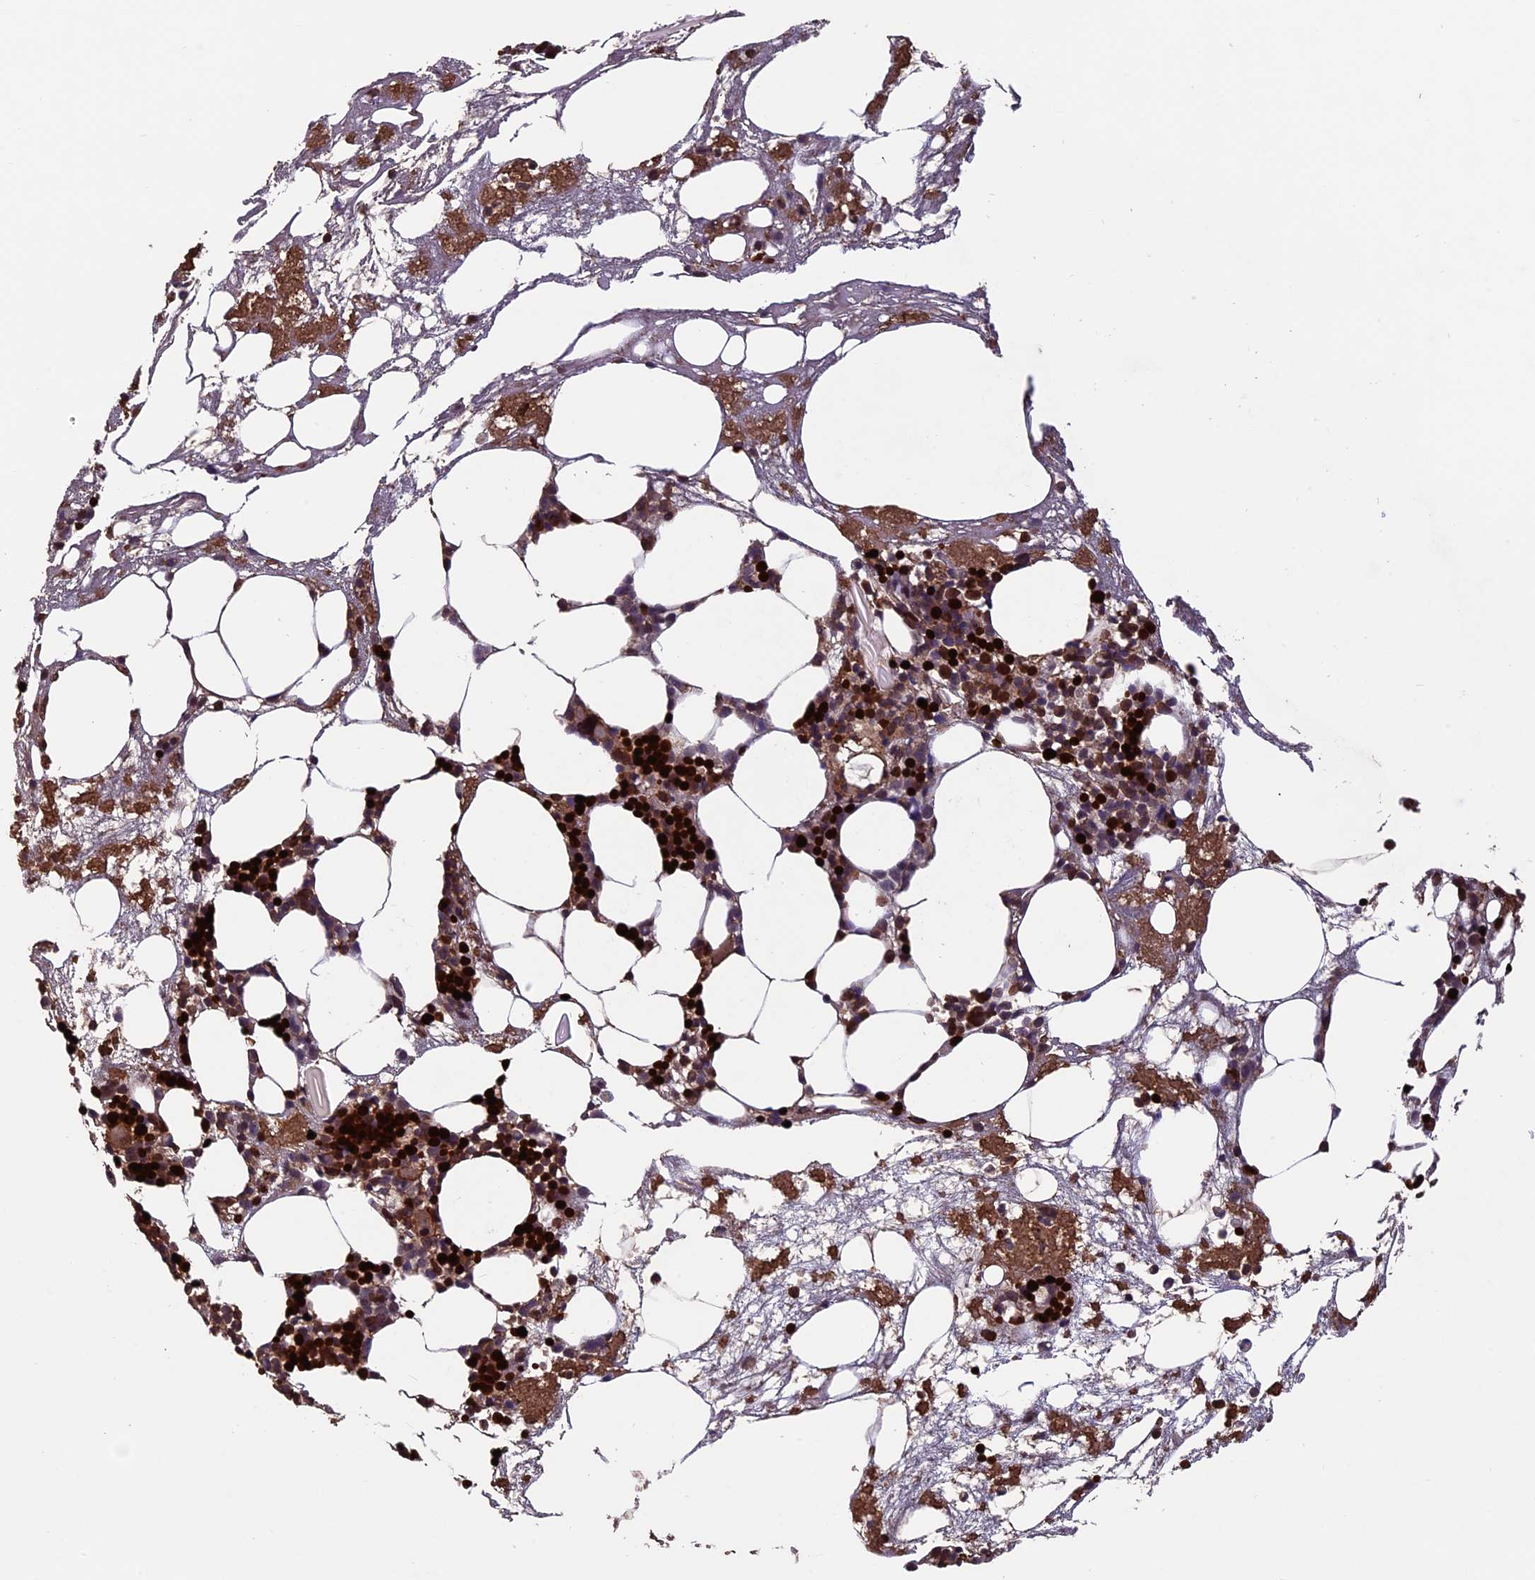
{"staining": {"intensity": "strong", "quantity": ">75%", "location": "cytoplasmic/membranous,nuclear"}, "tissue": "bone marrow", "cell_type": "Hematopoietic cells", "image_type": "normal", "snomed": [{"axis": "morphology", "description": "Normal tissue, NOS"}, {"axis": "topography", "description": "Bone marrow"}], "caption": "The immunohistochemical stain labels strong cytoplasmic/membranous,nuclear expression in hematopoietic cells of benign bone marrow.", "gene": "PKD2L2", "patient": {"sex": "male", "age": 80}}